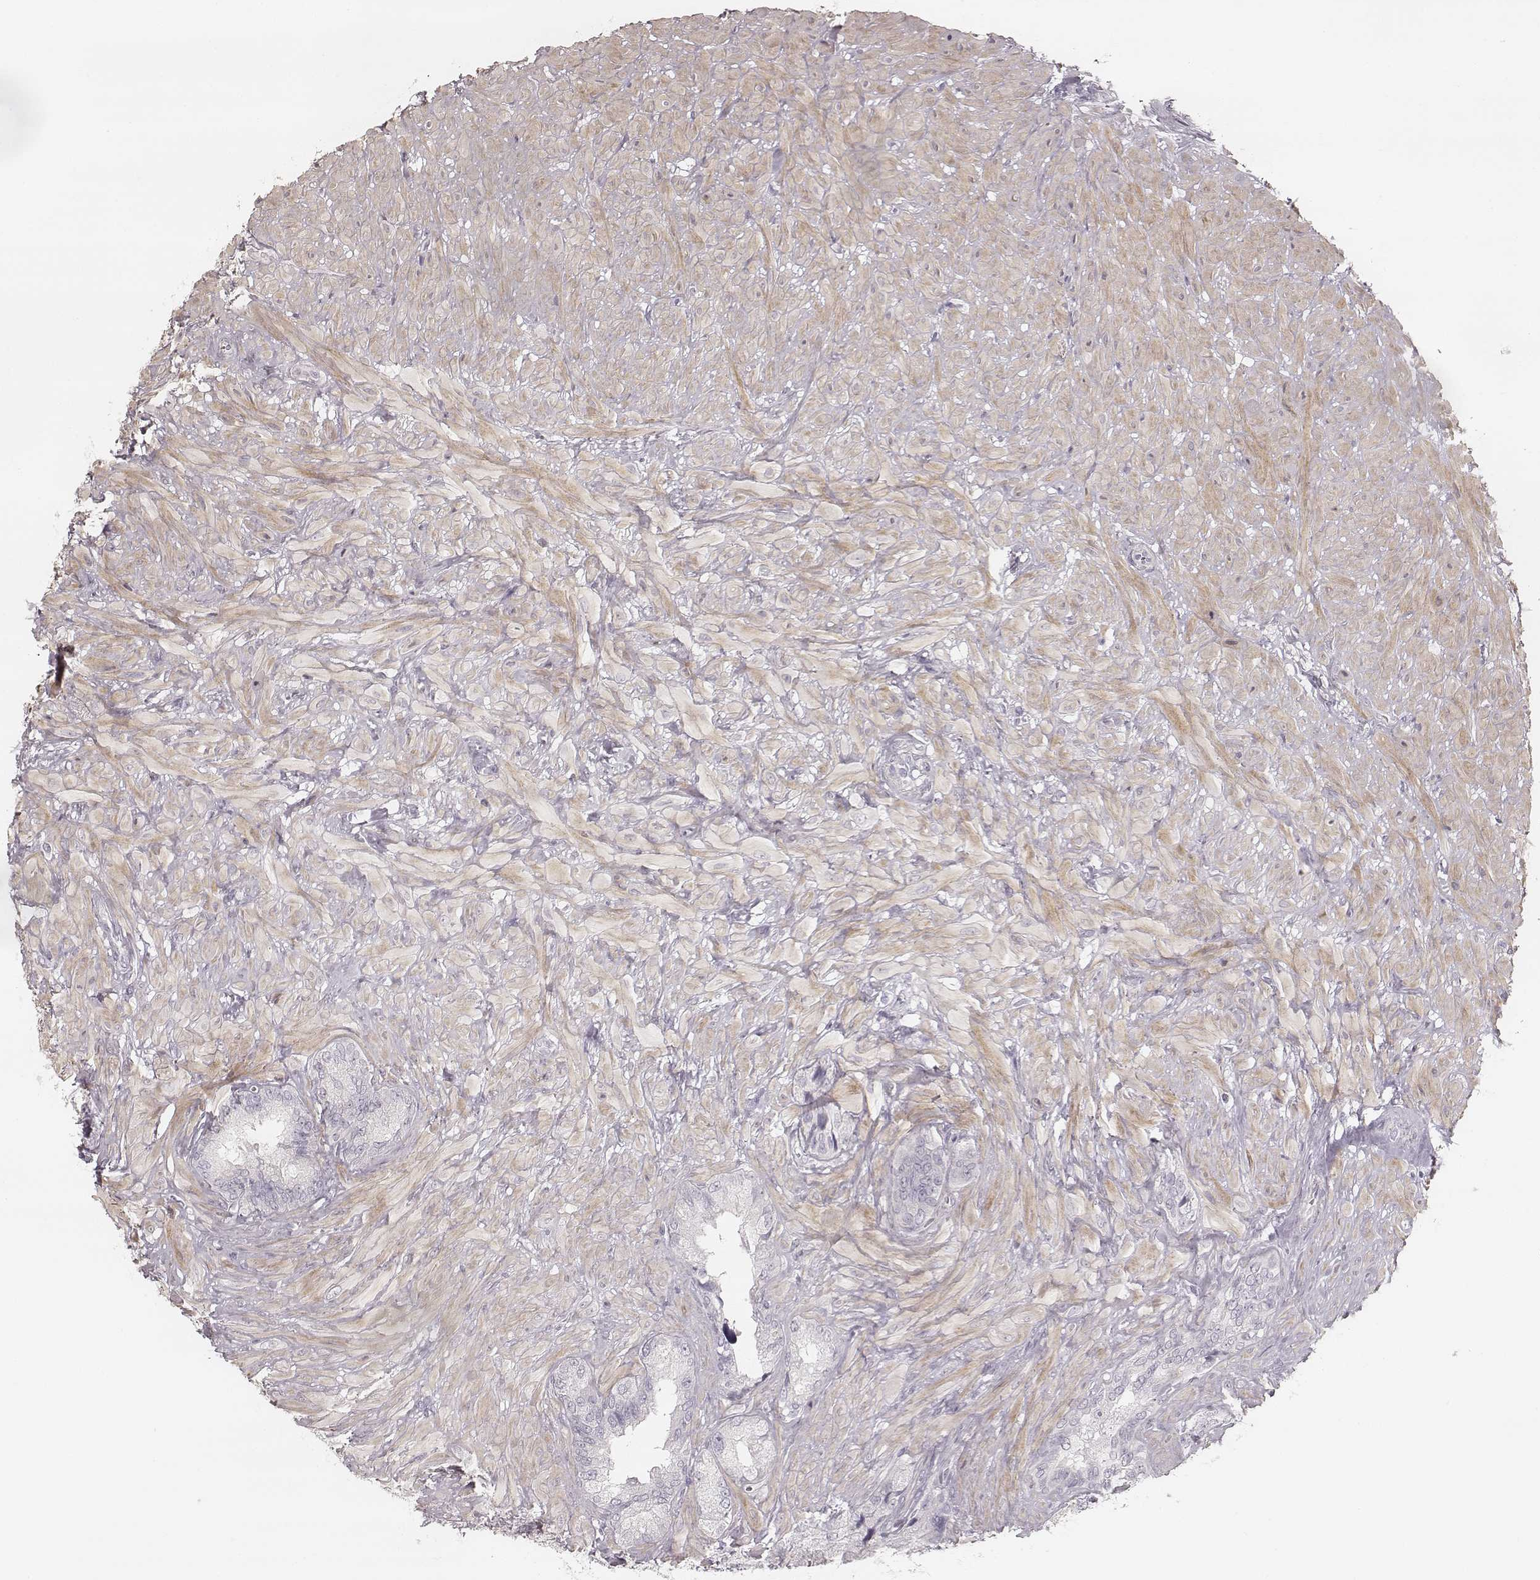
{"staining": {"intensity": "negative", "quantity": "none", "location": "none"}, "tissue": "seminal vesicle", "cell_type": "Glandular cells", "image_type": "normal", "snomed": [{"axis": "morphology", "description": "Normal tissue, NOS"}, {"axis": "topography", "description": "Seminal veicle"}], "caption": "Glandular cells are negative for protein expression in normal human seminal vesicle.", "gene": "SPATA24", "patient": {"sex": "male", "age": 72}}